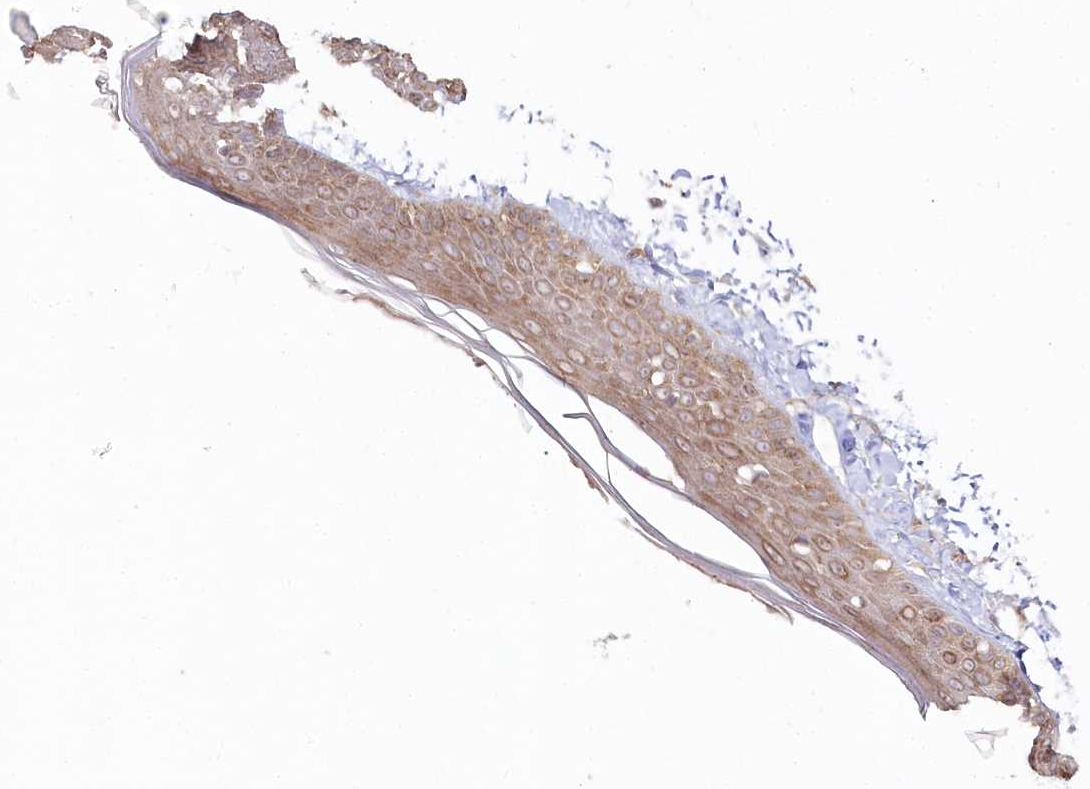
{"staining": {"intensity": "moderate", "quantity": ">75%", "location": "cytoplasmic/membranous"}, "tissue": "skin", "cell_type": "Fibroblasts", "image_type": "normal", "snomed": [{"axis": "morphology", "description": "Normal tissue, NOS"}, {"axis": "topography", "description": "Skin"}, {"axis": "topography", "description": "Skeletal muscle"}], "caption": "DAB (3,3'-diaminobenzidine) immunohistochemical staining of normal skin reveals moderate cytoplasmic/membranous protein positivity in approximately >75% of fibroblasts. The protein of interest is stained brown, and the nuclei are stained in blue (DAB IHC with brightfield microscopy, high magnification).", "gene": "OTUD4", "patient": {"sex": "male", "age": 83}}